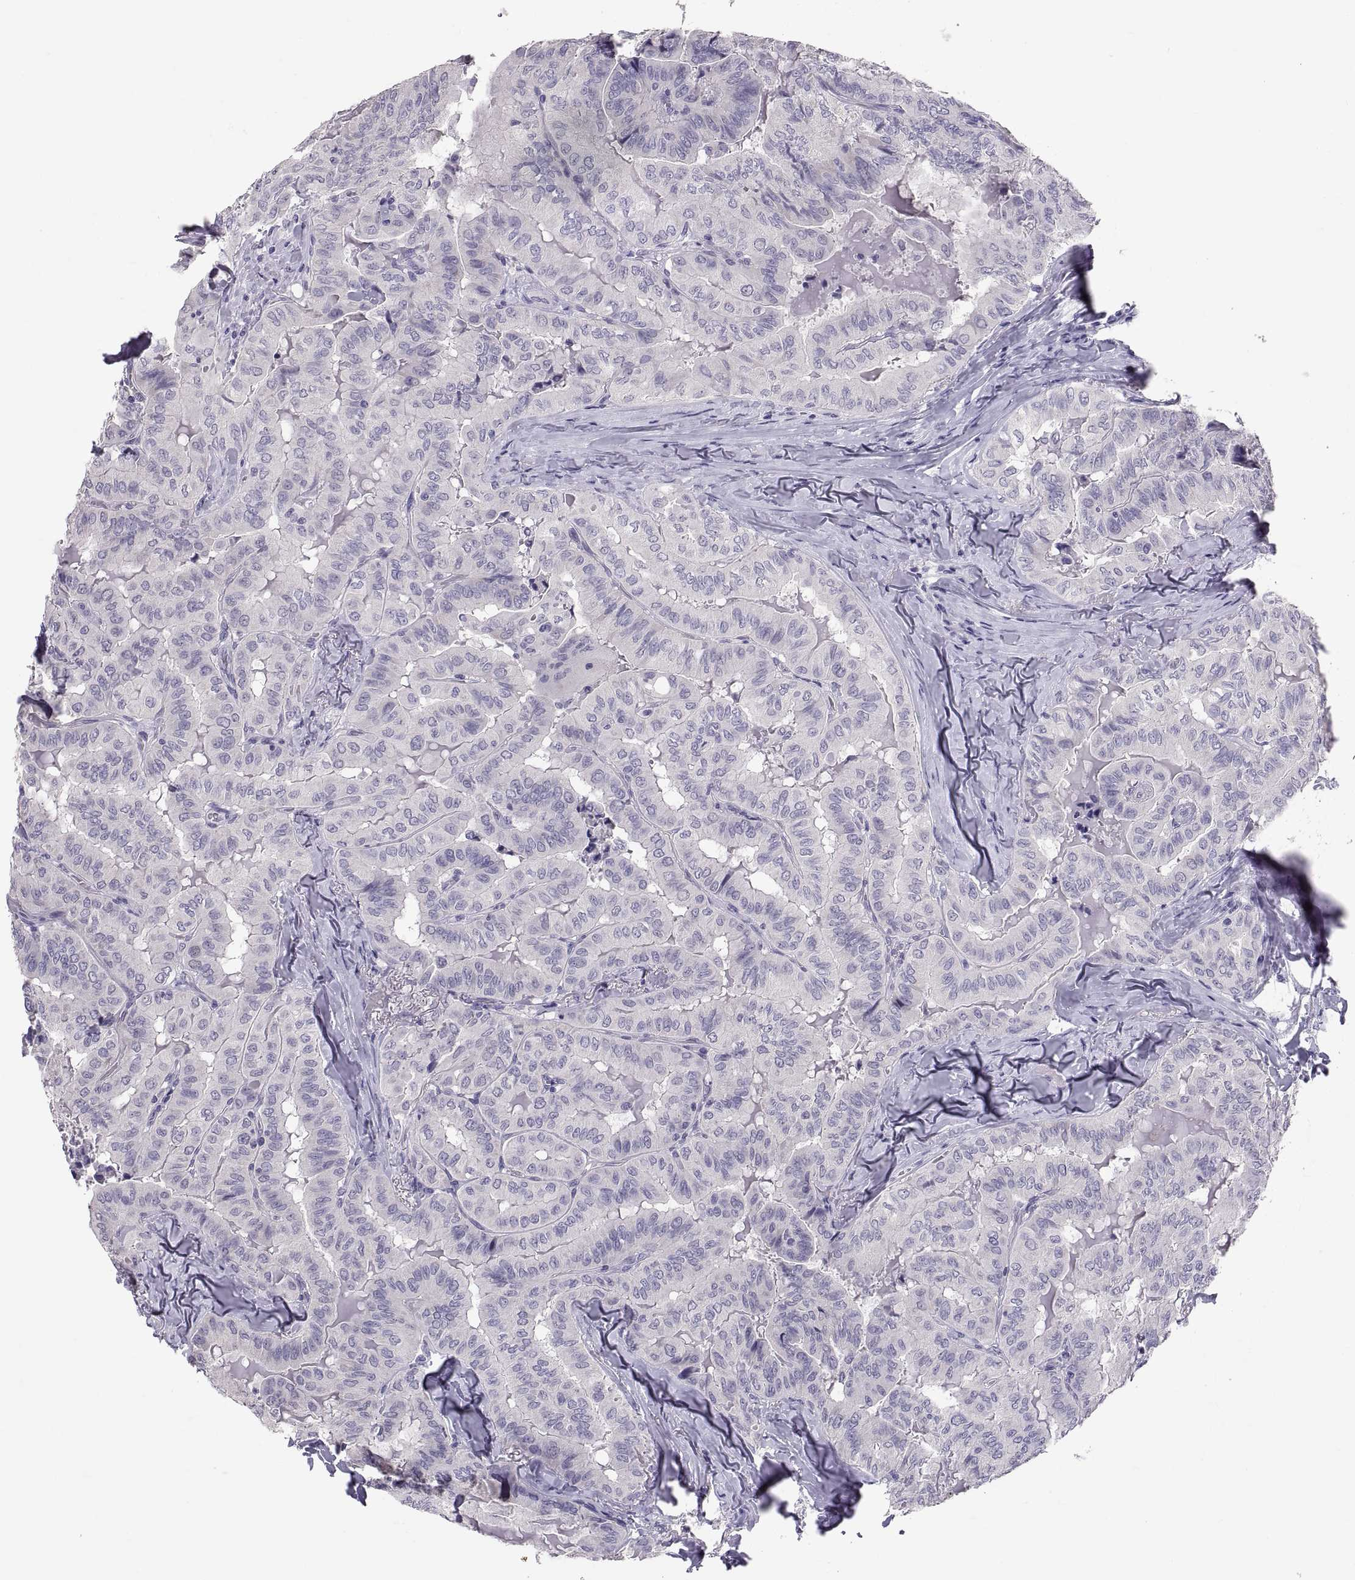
{"staining": {"intensity": "negative", "quantity": "none", "location": "none"}, "tissue": "thyroid cancer", "cell_type": "Tumor cells", "image_type": "cancer", "snomed": [{"axis": "morphology", "description": "Papillary adenocarcinoma, NOS"}, {"axis": "topography", "description": "Thyroid gland"}], "caption": "DAB immunohistochemical staining of papillary adenocarcinoma (thyroid) exhibits no significant positivity in tumor cells. Brightfield microscopy of immunohistochemistry stained with DAB (brown) and hematoxylin (blue), captured at high magnification.", "gene": "PTN", "patient": {"sex": "female", "age": 68}}